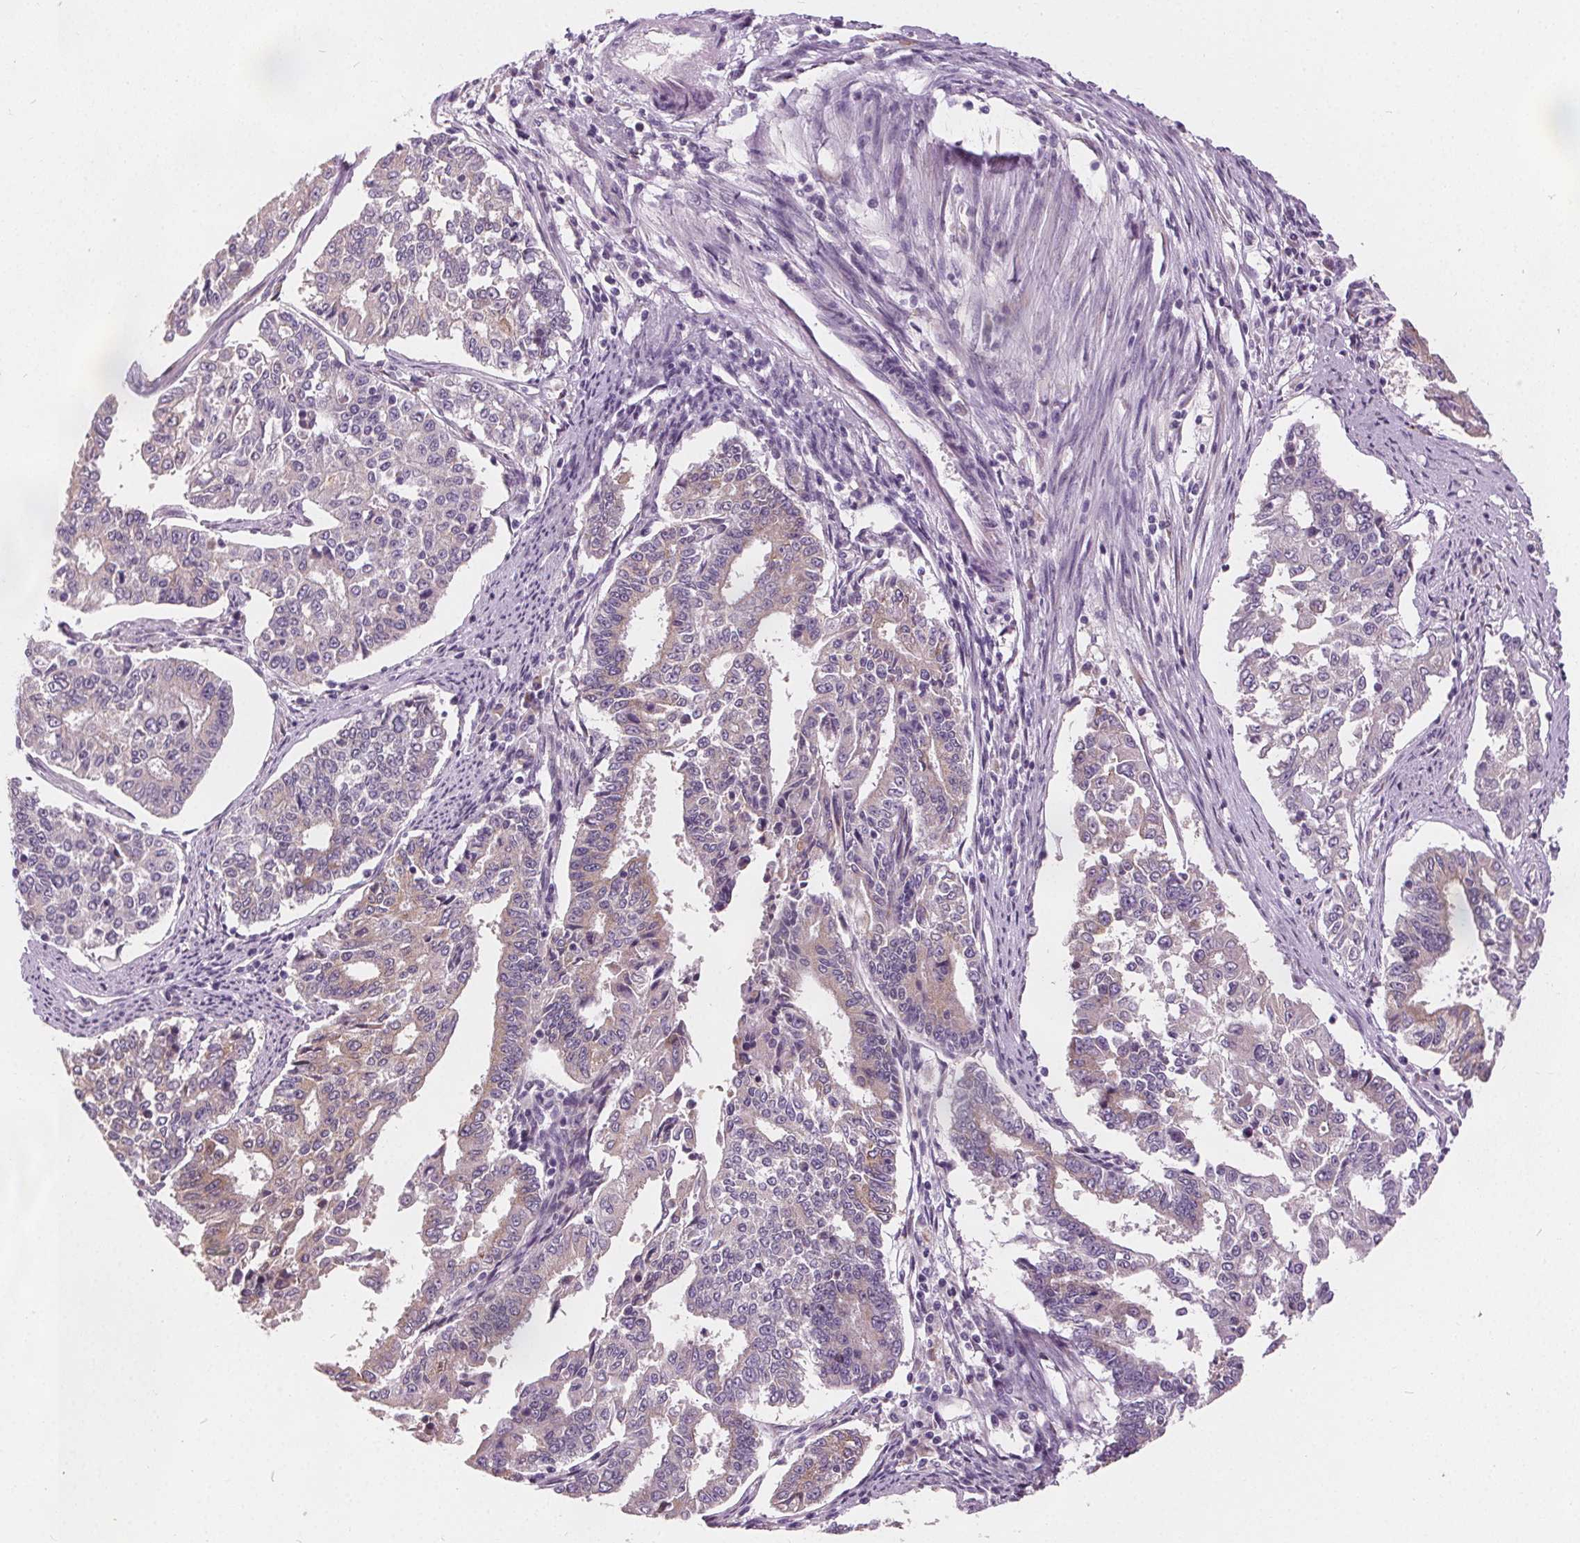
{"staining": {"intensity": "weak", "quantity": "<25%", "location": "cytoplasmic/membranous"}, "tissue": "endometrial cancer", "cell_type": "Tumor cells", "image_type": "cancer", "snomed": [{"axis": "morphology", "description": "Adenocarcinoma, NOS"}, {"axis": "topography", "description": "Uterus"}], "caption": "Tumor cells show no significant protein positivity in endometrial cancer.", "gene": "ACOX2", "patient": {"sex": "female", "age": 59}}